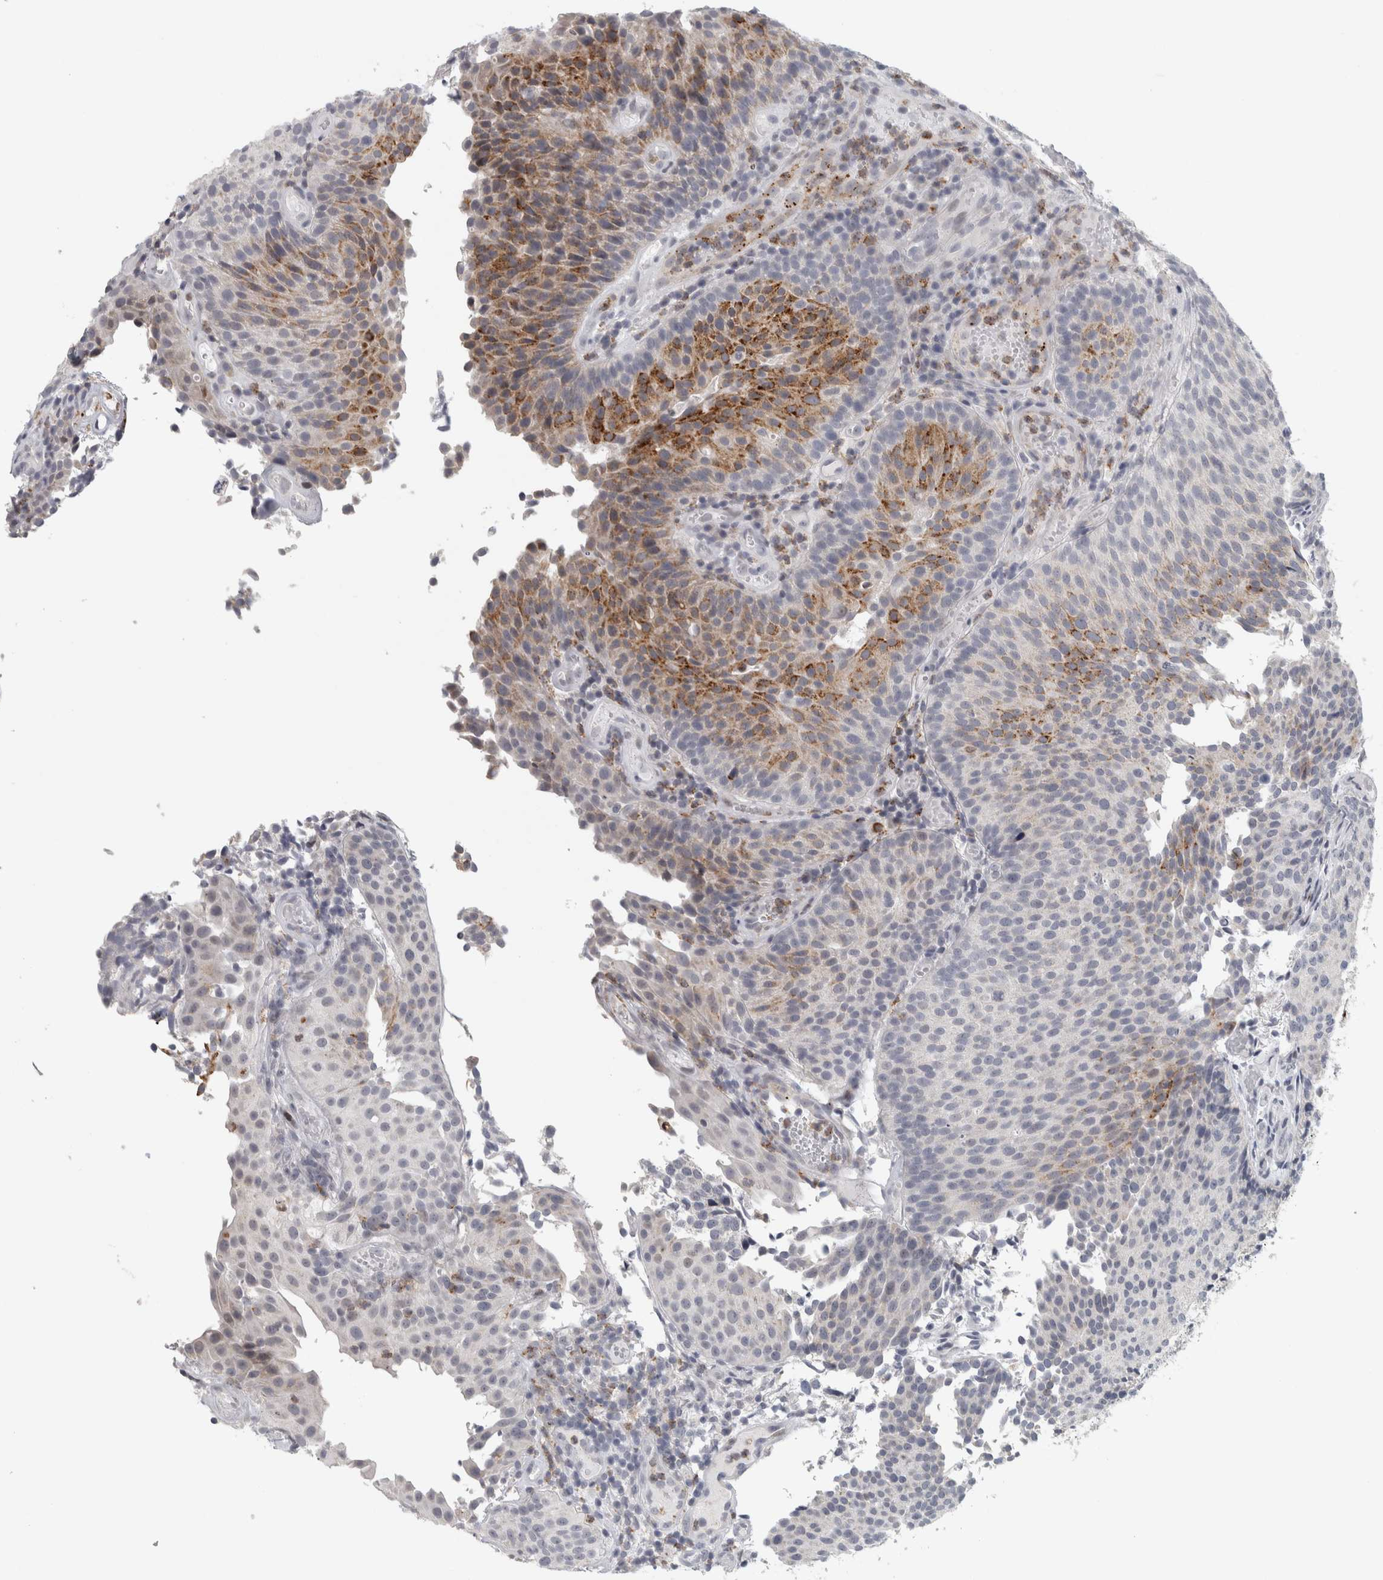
{"staining": {"intensity": "moderate", "quantity": "25%-75%", "location": "cytoplasmic/membranous"}, "tissue": "urothelial cancer", "cell_type": "Tumor cells", "image_type": "cancer", "snomed": [{"axis": "morphology", "description": "Urothelial carcinoma, Low grade"}, {"axis": "topography", "description": "Urinary bladder"}], "caption": "Tumor cells exhibit moderate cytoplasmic/membranous positivity in approximately 25%-75% of cells in urothelial cancer. (brown staining indicates protein expression, while blue staining denotes nuclei).", "gene": "PTPRN2", "patient": {"sex": "male", "age": 86}}